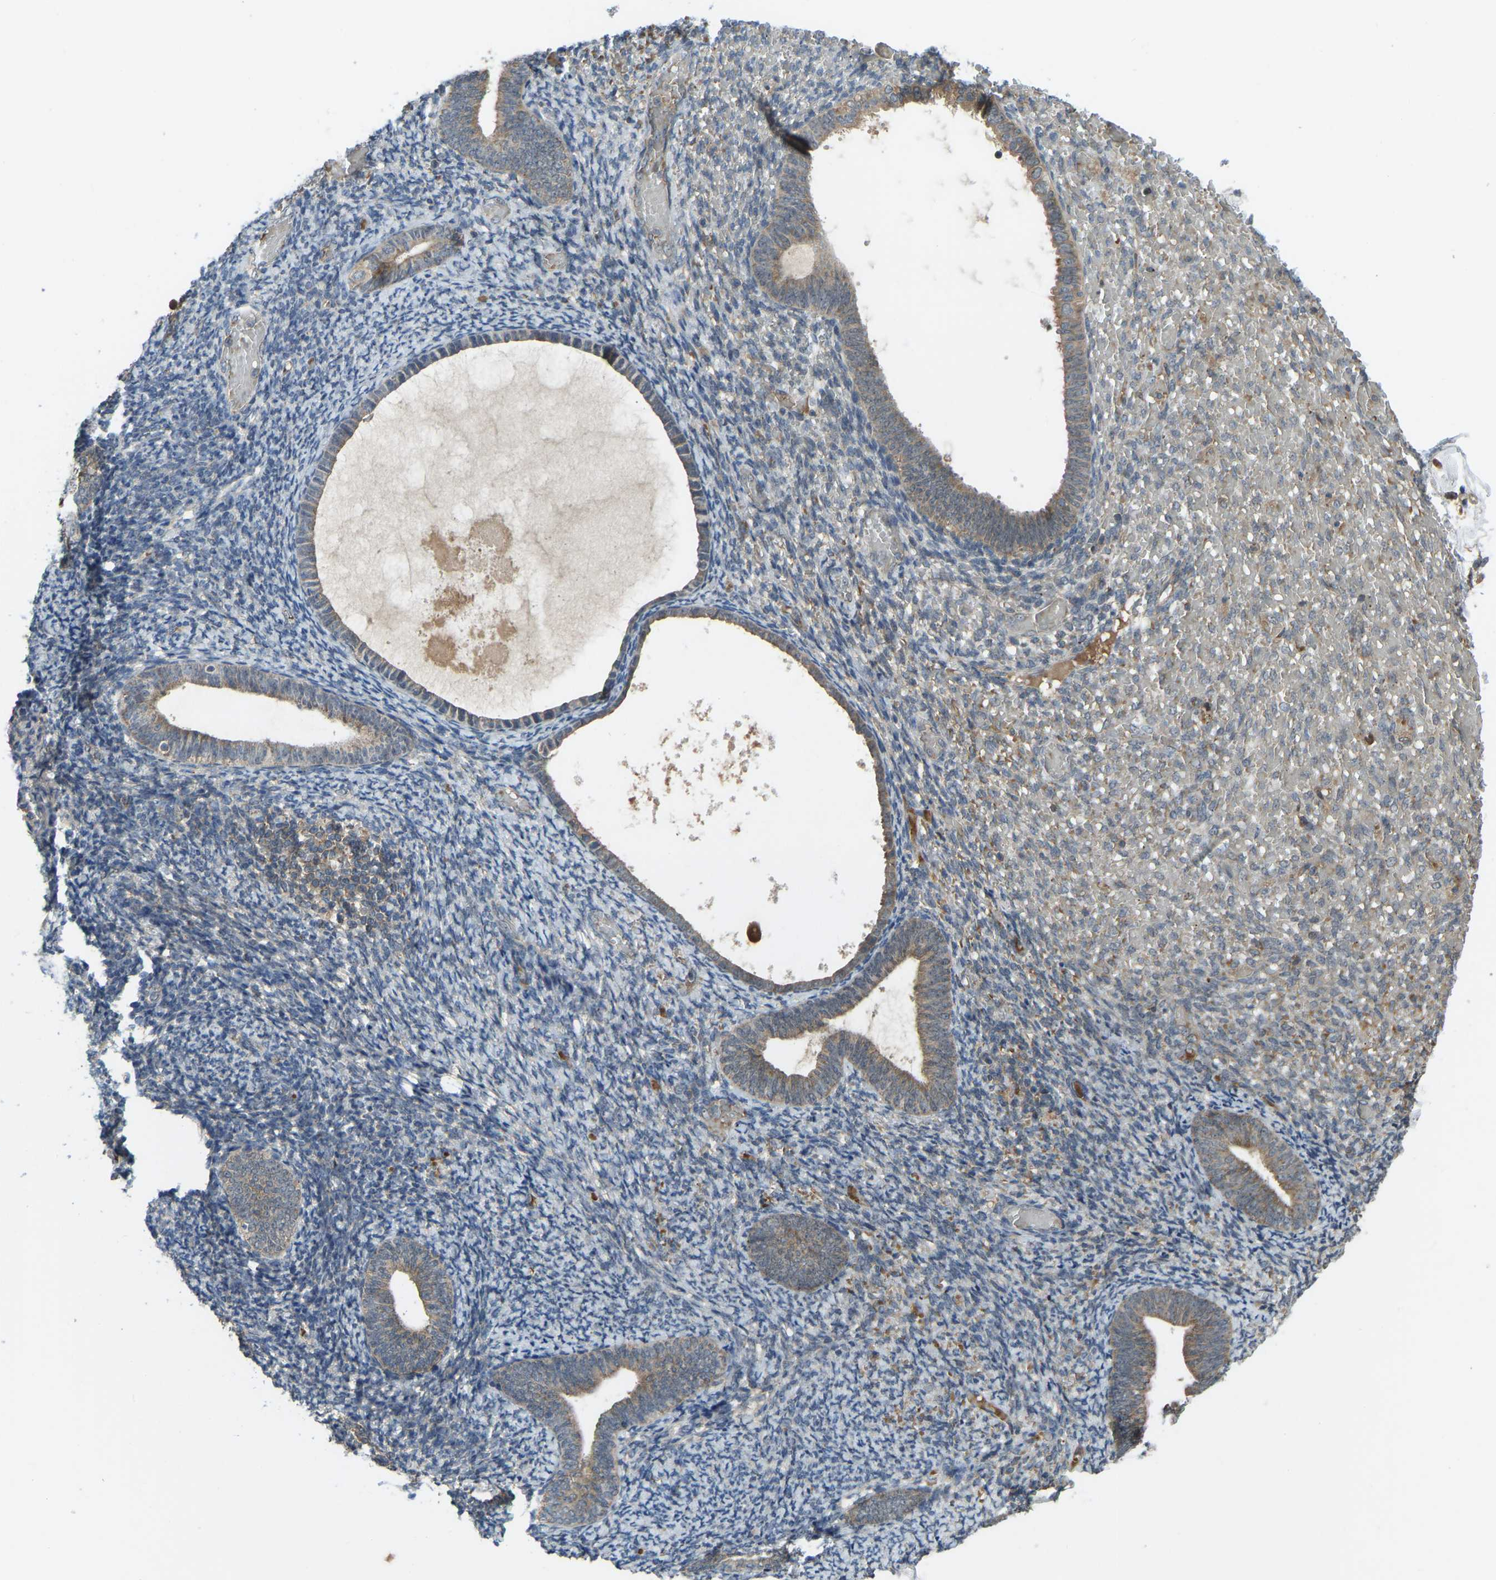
{"staining": {"intensity": "weak", "quantity": "25%-75%", "location": "cytoplasmic/membranous"}, "tissue": "endometrium", "cell_type": "Cells in endometrial stroma", "image_type": "normal", "snomed": [{"axis": "morphology", "description": "Normal tissue, NOS"}, {"axis": "topography", "description": "Endometrium"}], "caption": "Cells in endometrial stroma display weak cytoplasmic/membranous expression in approximately 25%-75% of cells in benign endometrium. (brown staining indicates protein expression, while blue staining denotes nuclei).", "gene": "ZNF71", "patient": {"sex": "female", "age": 66}}